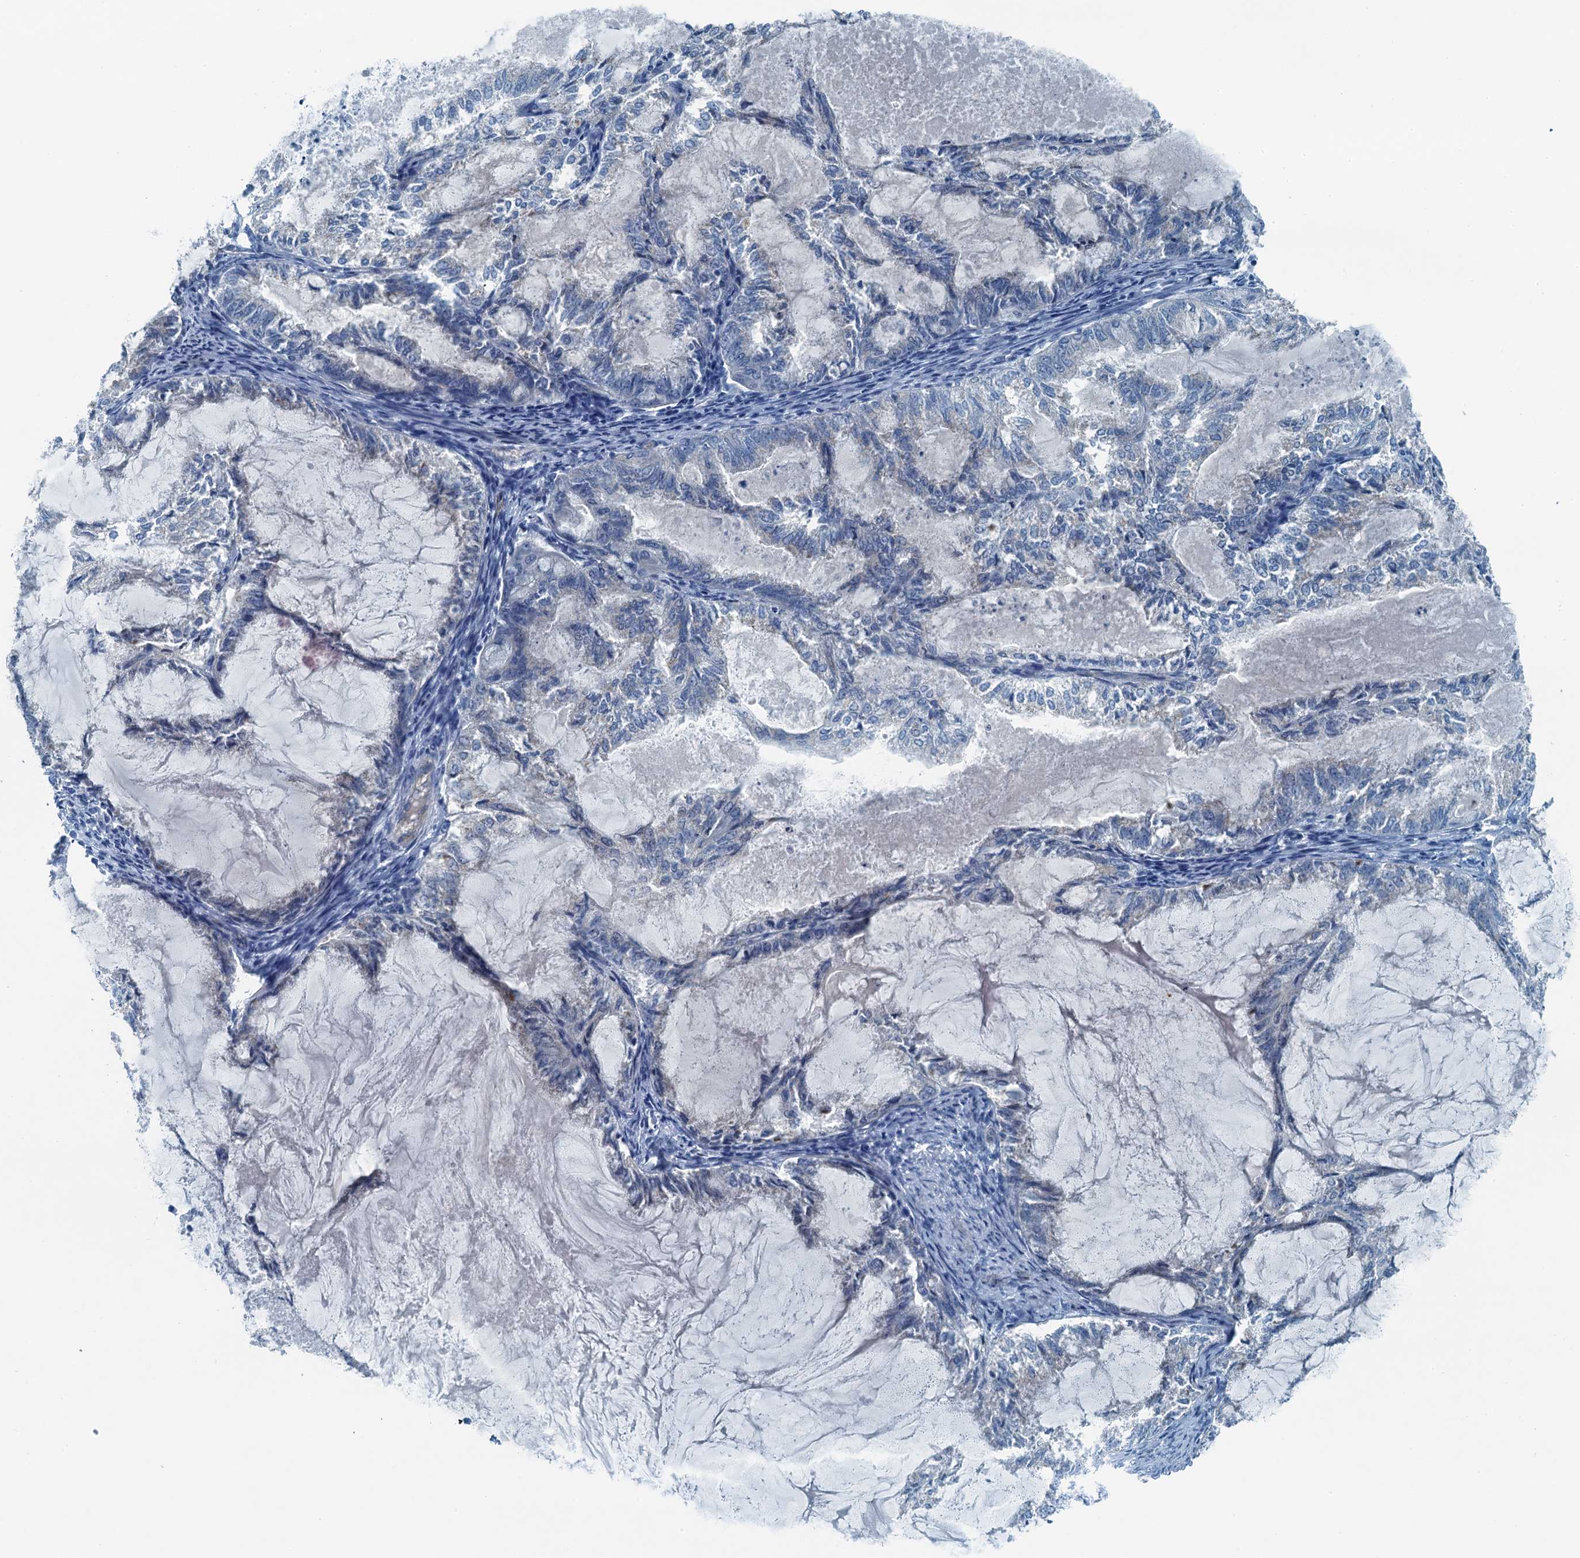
{"staining": {"intensity": "negative", "quantity": "none", "location": "none"}, "tissue": "endometrial cancer", "cell_type": "Tumor cells", "image_type": "cancer", "snomed": [{"axis": "morphology", "description": "Adenocarcinoma, NOS"}, {"axis": "topography", "description": "Endometrium"}], "caption": "DAB (3,3'-diaminobenzidine) immunohistochemical staining of human adenocarcinoma (endometrial) reveals no significant staining in tumor cells. The staining is performed using DAB brown chromogen with nuclei counter-stained in using hematoxylin.", "gene": "GFOD2", "patient": {"sex": "female", "age": 86}}